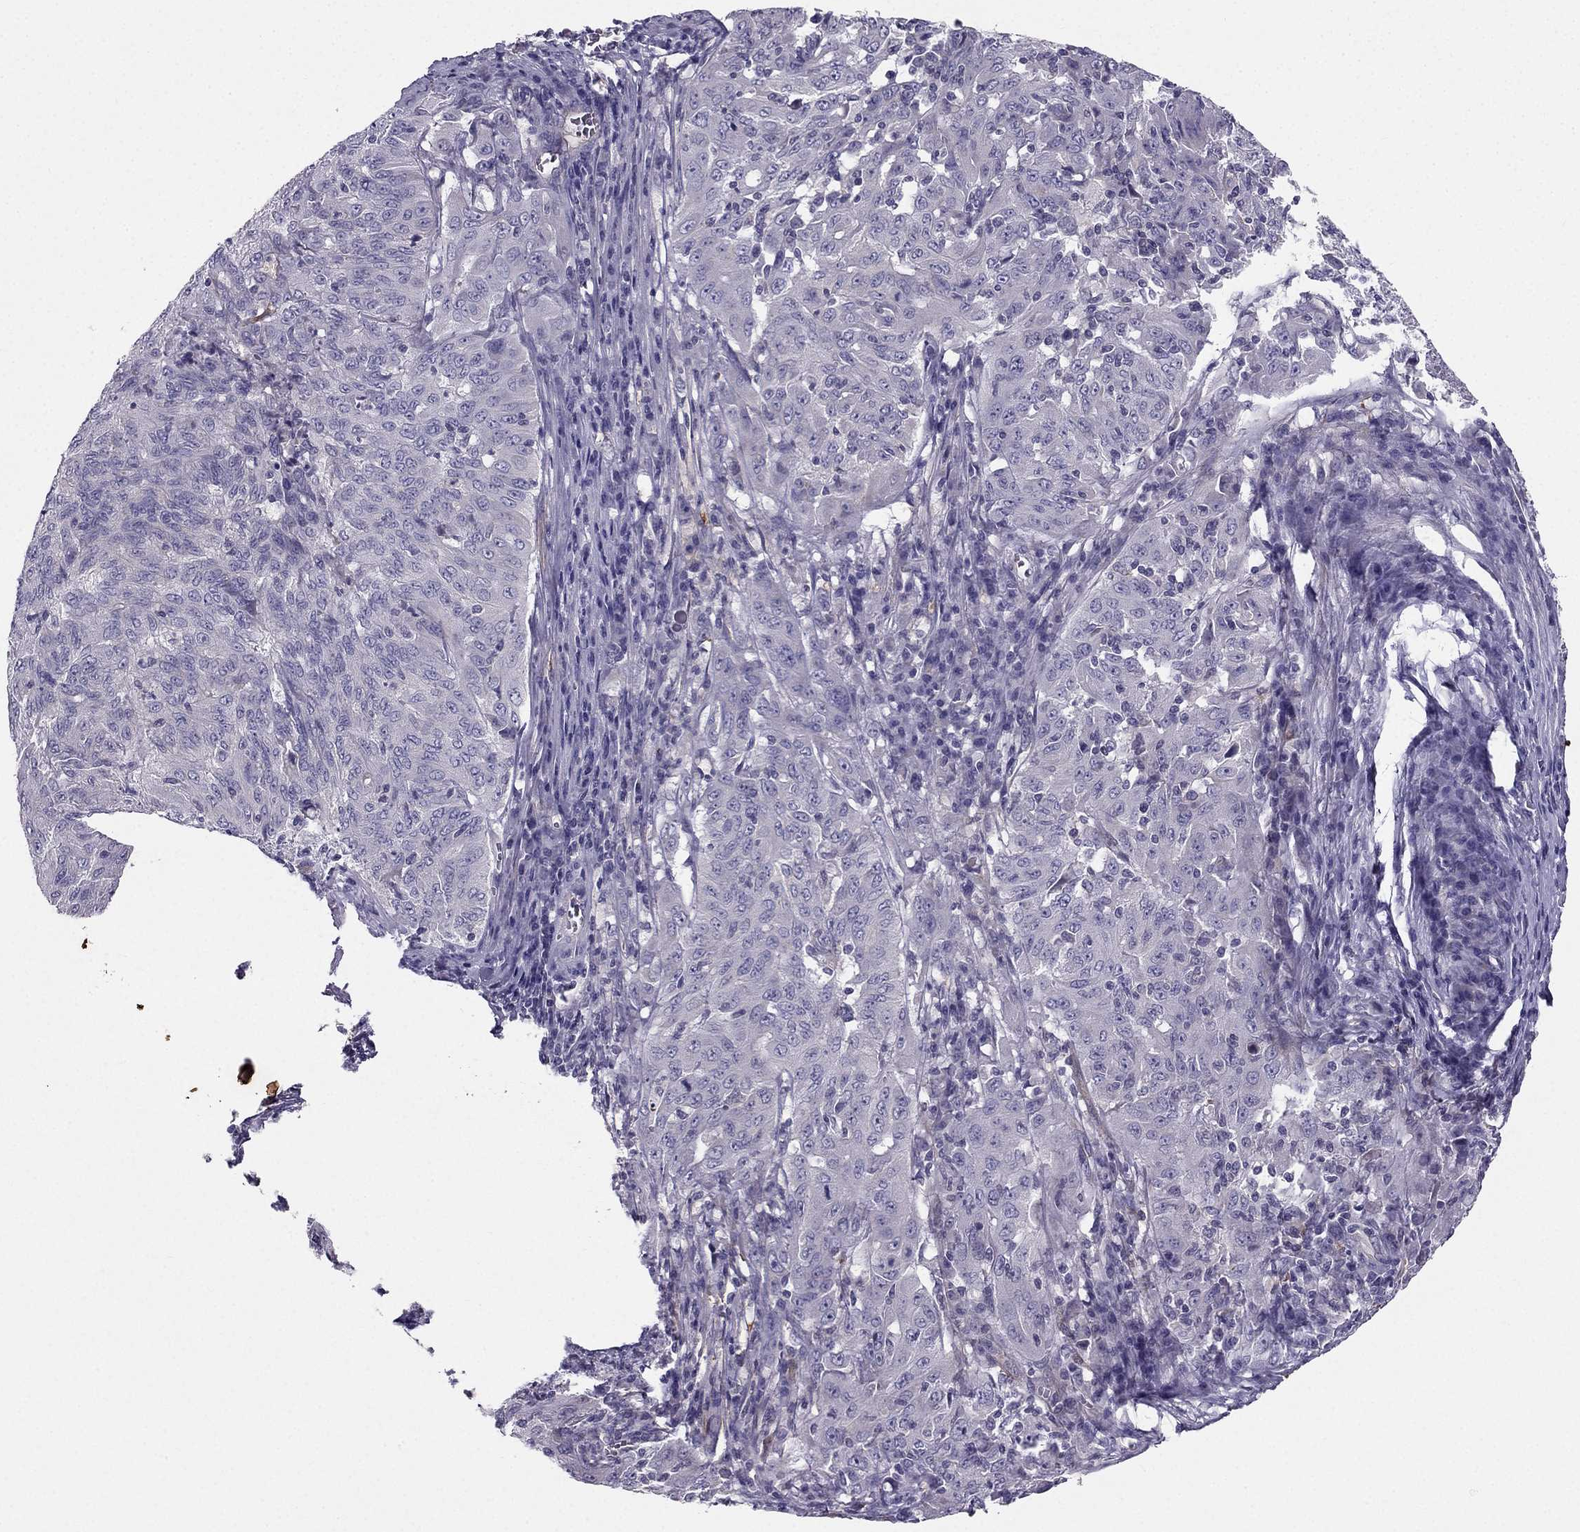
{"staining": {"intensity": "negative", "quantity": "none", "location": "none"}, "tissue": "pancreatic cancer", "cell_type": "Tumor cells", "image_type": "cancer", "snomed": [{"axis": "morphology", "description": "Adenocarcinoma, NOS"}, {"axis": "topography", "description": "Pancreas"}], "caption": "Immunohistochemical staining of human pancreatic cancer (adenocarcinoma) reveals no significant staining in tumor cells.", "gene": "SYT5", "patient": {"sex": "male", "age": 63}}